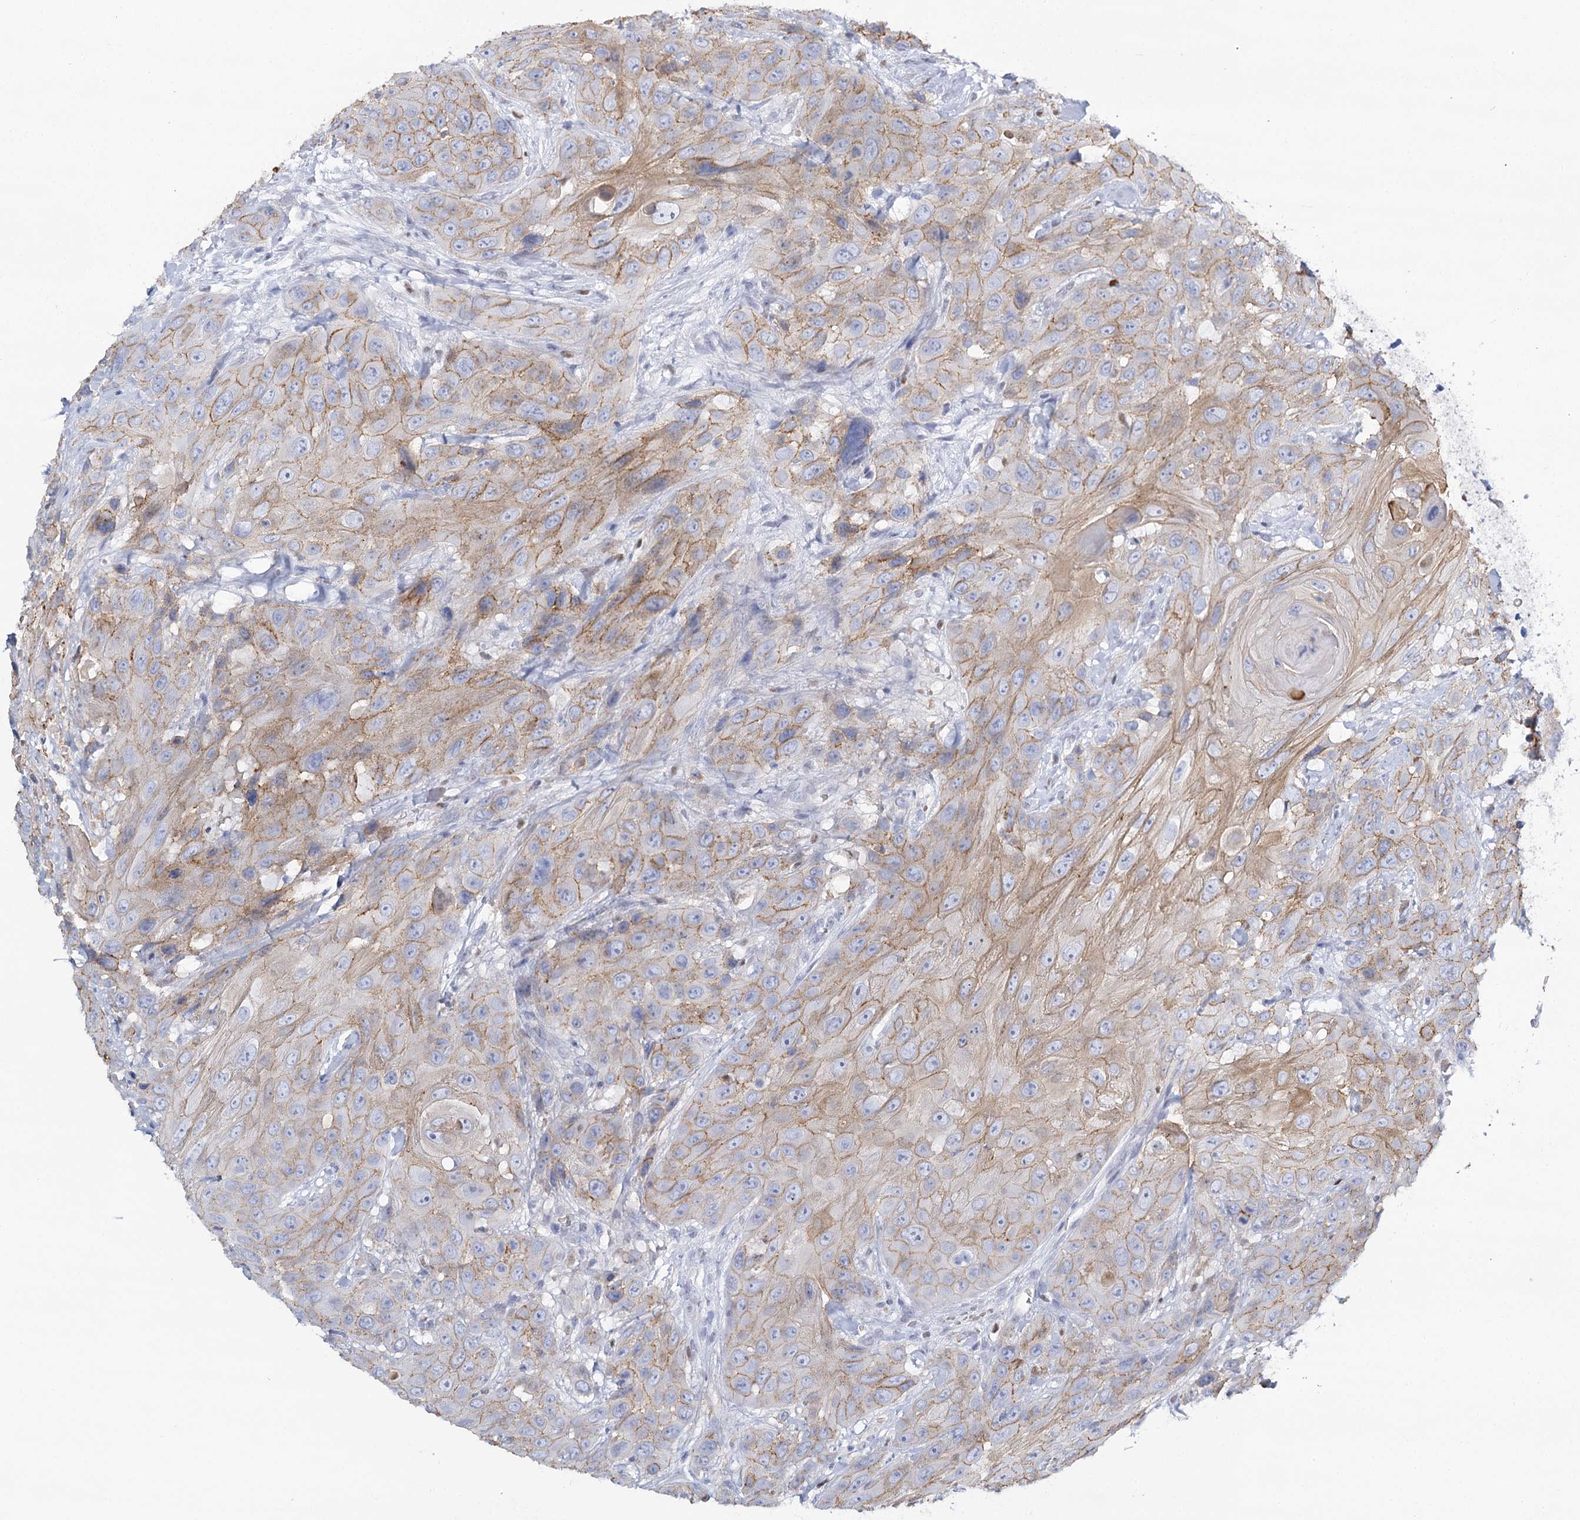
{"staining": {"intensity": "moderate", "quantity": "25%-75%", "location": "cytoplasmic/membranous"}, "tissue": "head and neck cancer", "cell_type": "Tumor cells", "image_type": "cancer", "snomed": [{"axis": "morphology", "description": "Squamous cell carcinoma, NOS"}, {"axis": "topography", "description": "Head-Neck"}], "caption": "DAB immunohistochemical staining of human head and neck cancer (squamous cell carcinoma) demonstrates moderate cytoplasmic/membranous protein staining in approximately 25%-75% of tumor cells.", "gene": "IGSF3", "patient": {"sex": "male", "age": 81}}